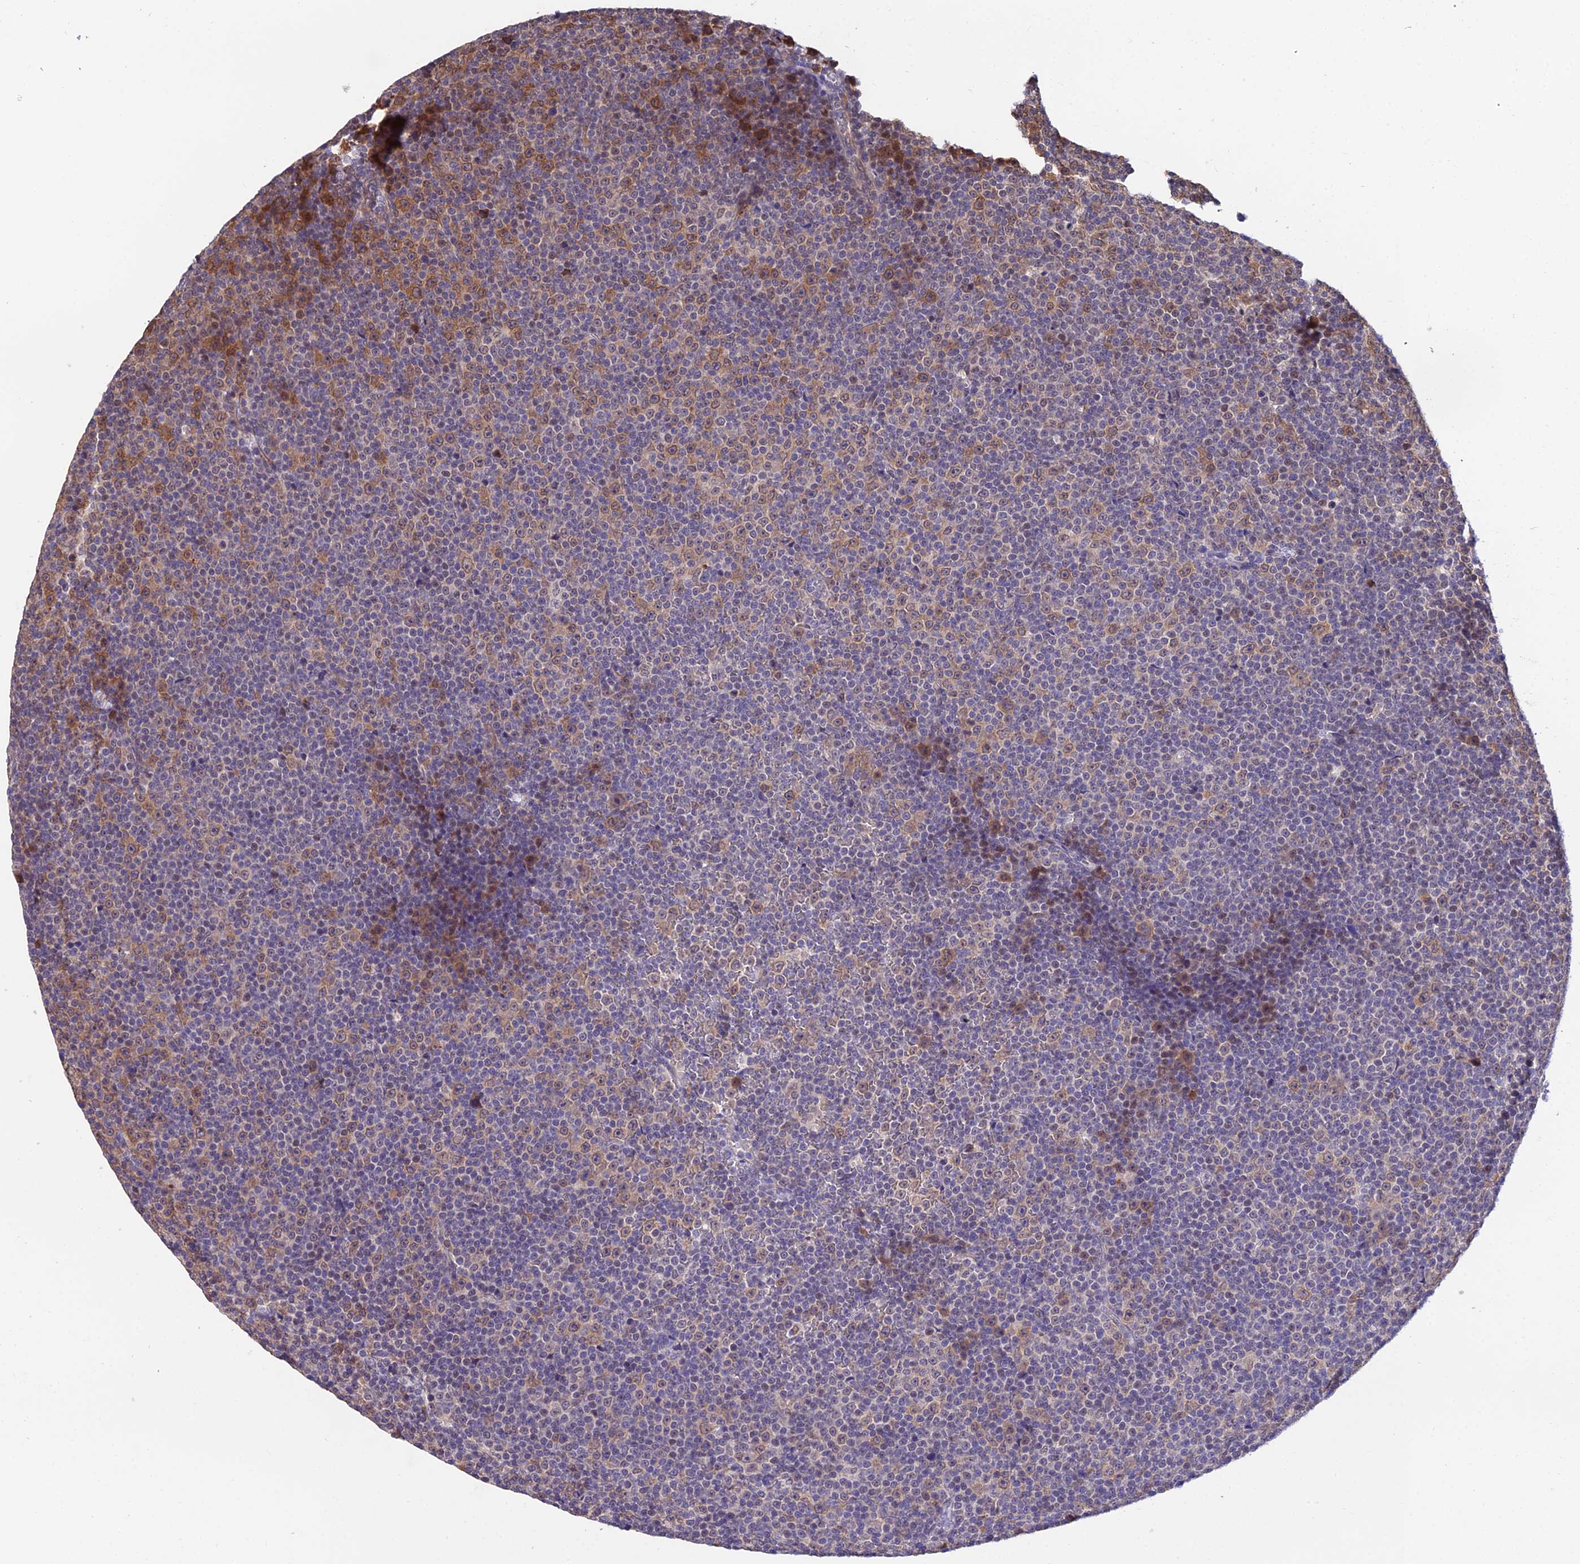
{"staining": {"intensity": "moderate", "quantity": "<25%", "location": "cytoplasmic/membranous"}, "tissue": "lymphoma", "cell_type": "Tumor cells", "image_type": "cancer", "snomed": [{"axis": "morphology", "description": "Malignant lymphoma, non-Hodgkin's type, Low grade"}, {"axis": "topography", "description": "Lymph node"}], "caption": "Tumor cells reveal low levels of moderate cytoplasmic/membranous positivity in about <25% of cells in human lymphoma. The staining is performed using DAB brown chromogen to label protein expression. The nuclei are counter-stained blue using hematoxylin.", "gene": "INPP4A", "patient": {"sex": "female", "age": 67}}